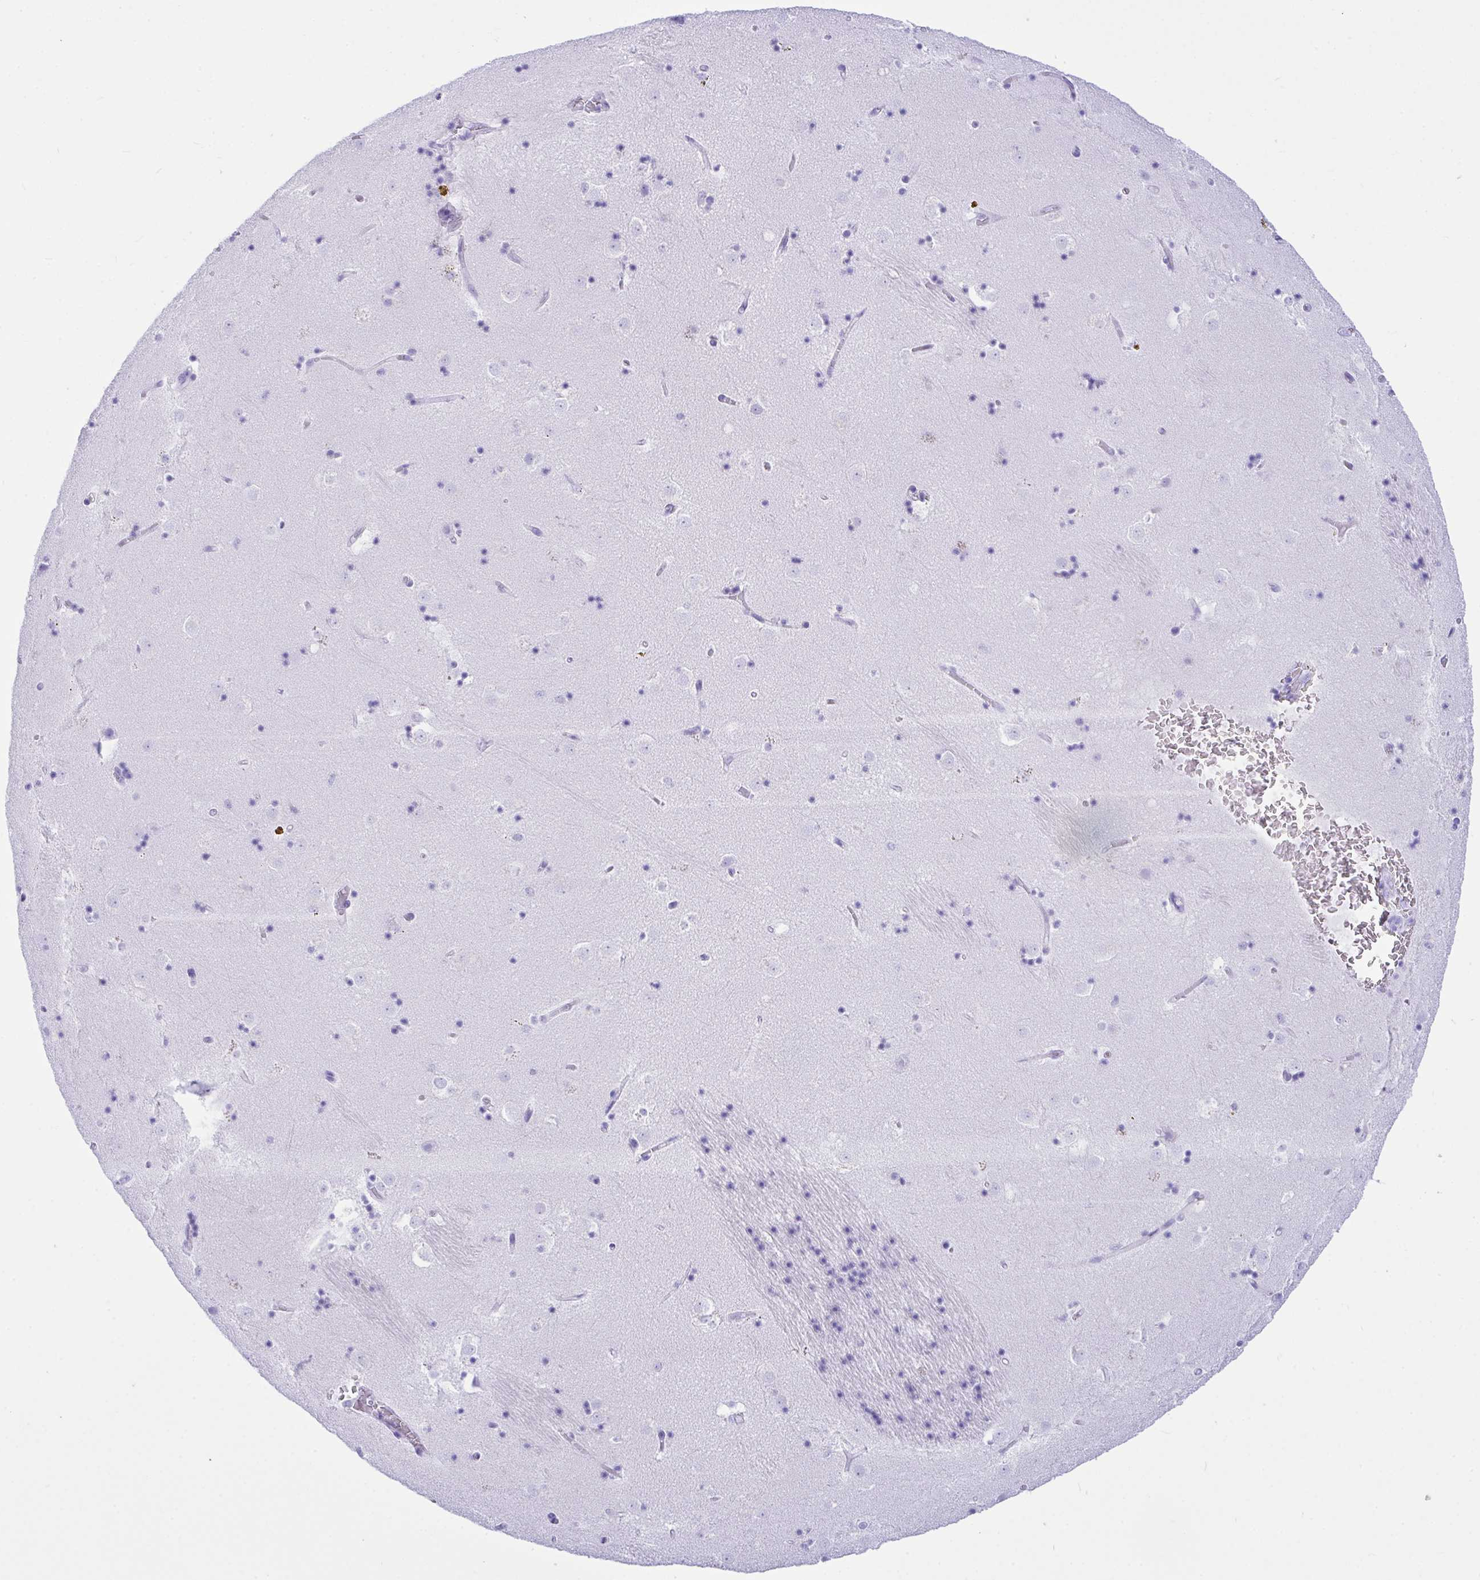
{"staining": {"intensity": "negative", "quantity": "none", "location": "none"}, "tissue": "caudate", "cell_type": "Glial cells", "image_type": "normal", "snomed": [{"axis": "morphology", "description": "Normal tissue, NOS"}, {"axis": "topography", "description": "Lateral ventricle wall"}], "caption": "An immunohistochemistry (IHC) photomicrograph of benign caudate is shown. There is no staining in glial cells of caudate.", "gene": "BEST4", "patient": {"sex": "male", "age": 58}}